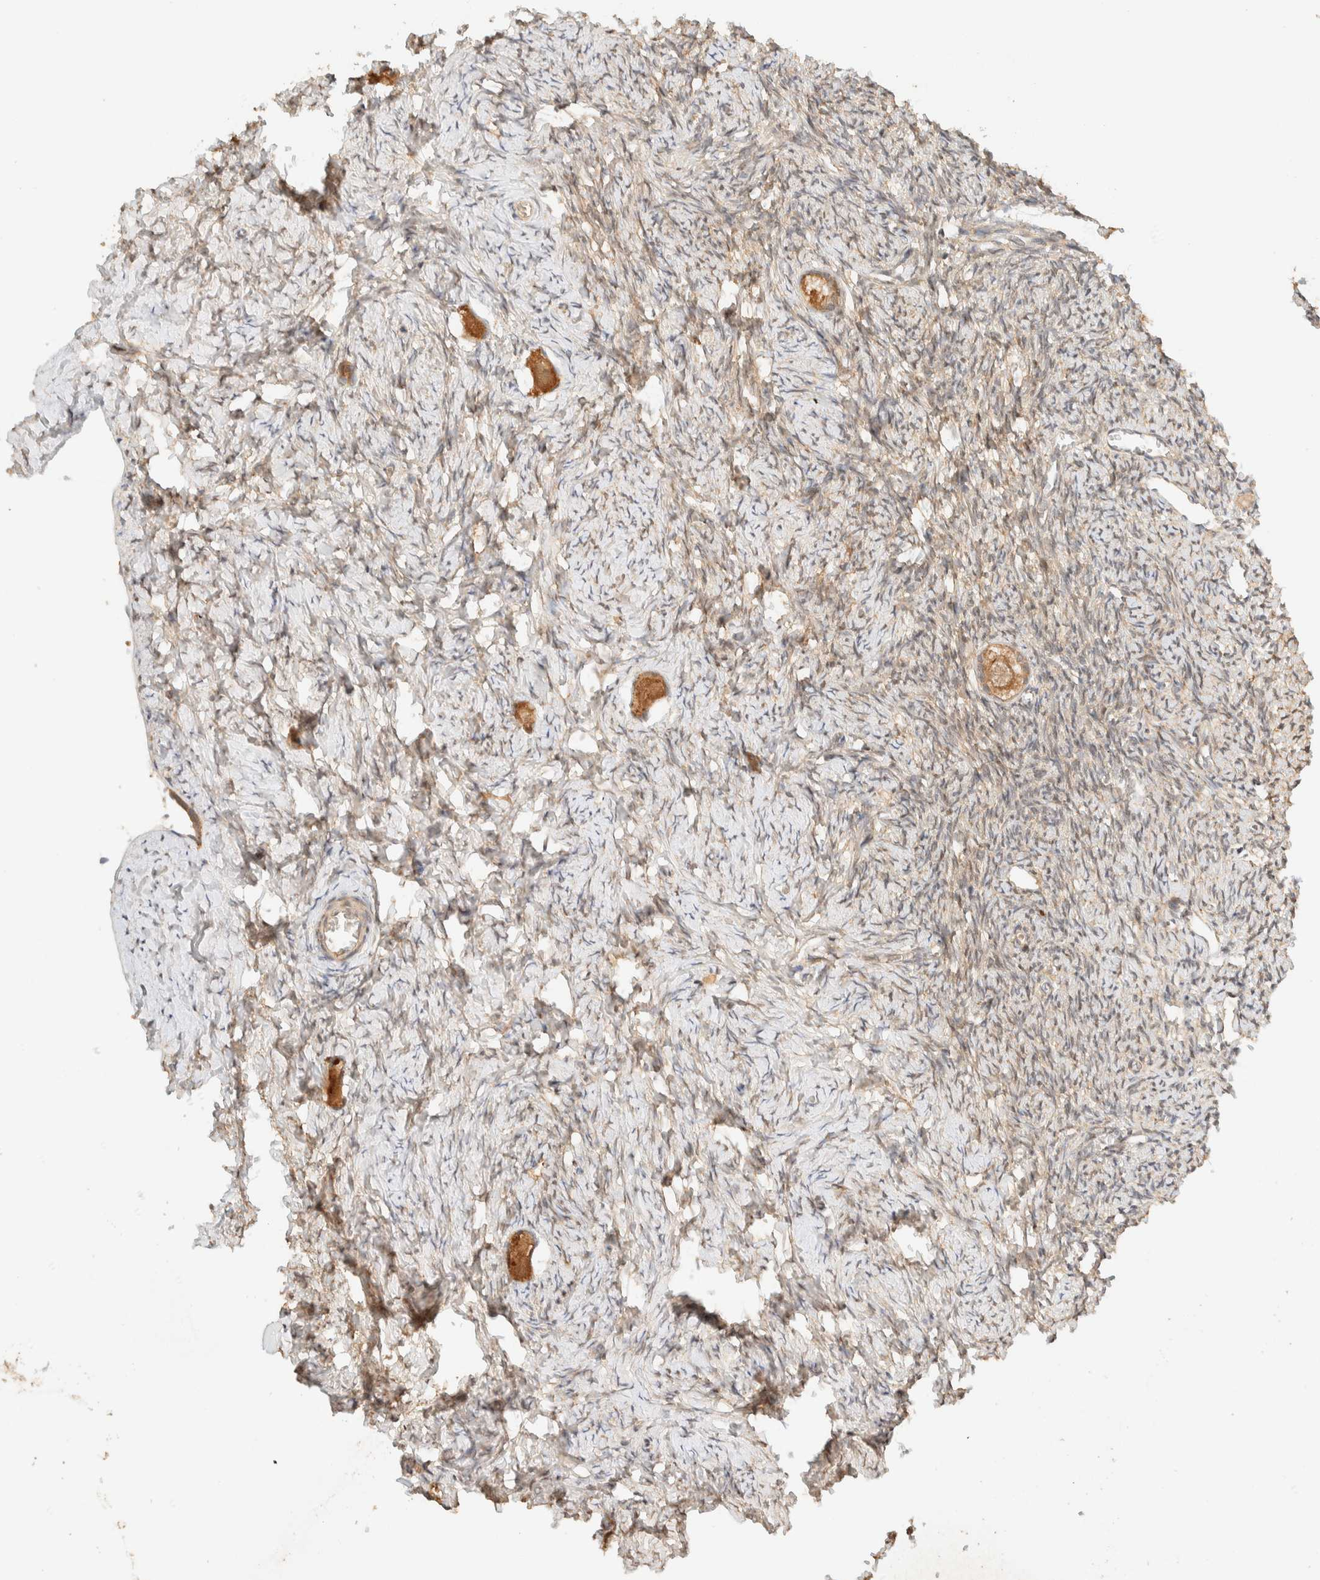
{"staining": {"intensity": "moderate", "quantity": ">75%", "location": "cytoplasmic/membranous"}, "tissue": "ovary", "cell_type": "Follicle cells", "image_type": "normal", "snomed": [{"axis": "morphology", "description": "Normal tissue, NOS"}, {"axis": "topography", "description": "Ovary"}], "caption": "Protein analysis of unremarkable ovary reveals moderate cytoplasmic/membranous positivity in approximately >75% of follicle cells. The staining was performed using DAB, with brown indicating positive protein expression. Nuclei are stained blue with hematoxylin.", "gene": "ZBTB34", "patient": {"sex": "female", "age": 27}}